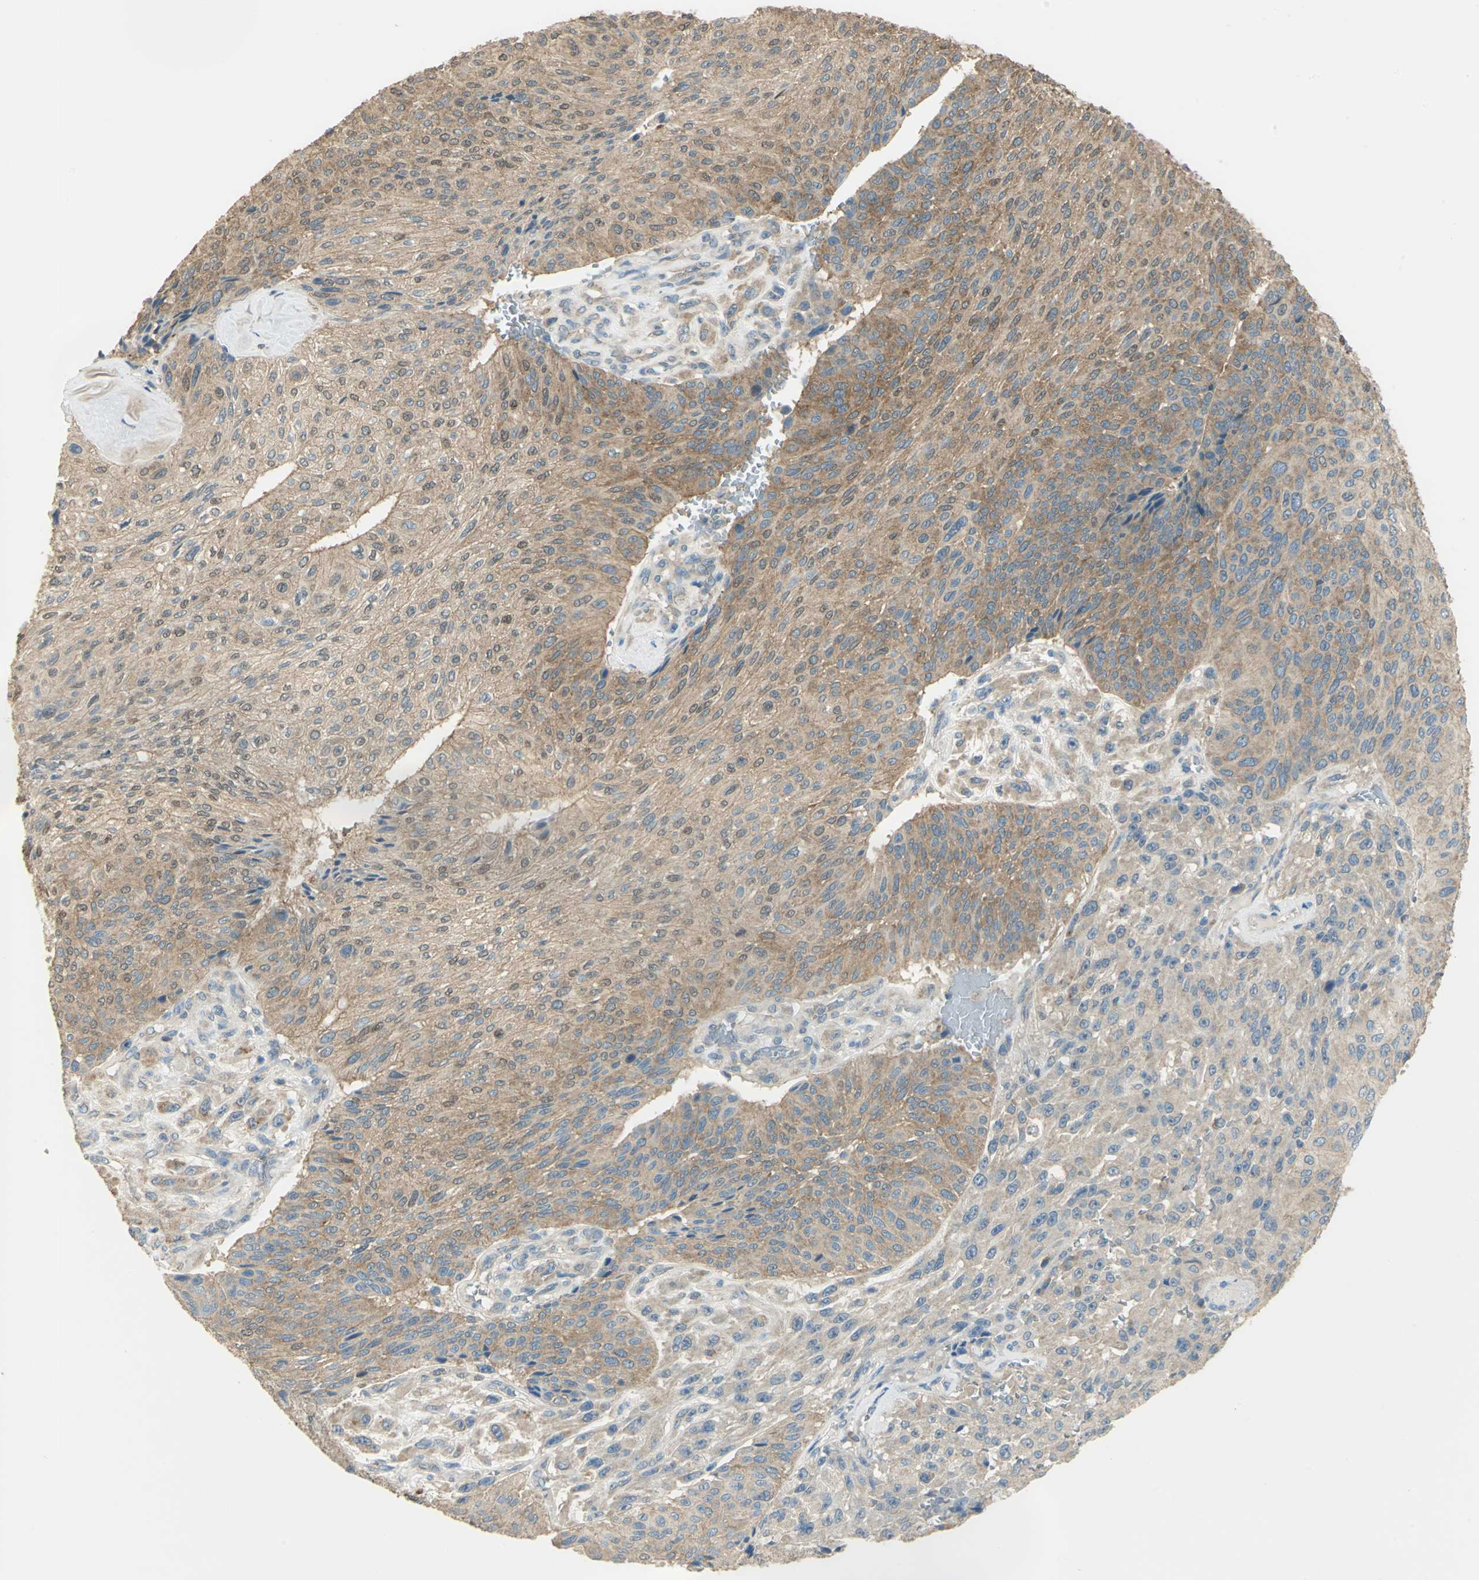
{"staining": {"intensity": "moderate", "quantity": ">75%", "location": "cytoplasmic/membranous,nuclear"}, "tissue": "urothelial cancer", "cell_type": "Tumor cells", "image_type": "cancer", "snomed": [{"axis": "morphology", "description": "Urothelial carcinoma, High grade"}, {"axis": "topography", "description": "Urinary bladder"}], "caption": "Tumor cells show medium levels of moderate cytoplasmic/membranous and nuclear expression in about >75% of cells in human high-grade urothelial carcinoma.", "gene": "SHC2", "patient": {"sex": "male", "age": 66}}